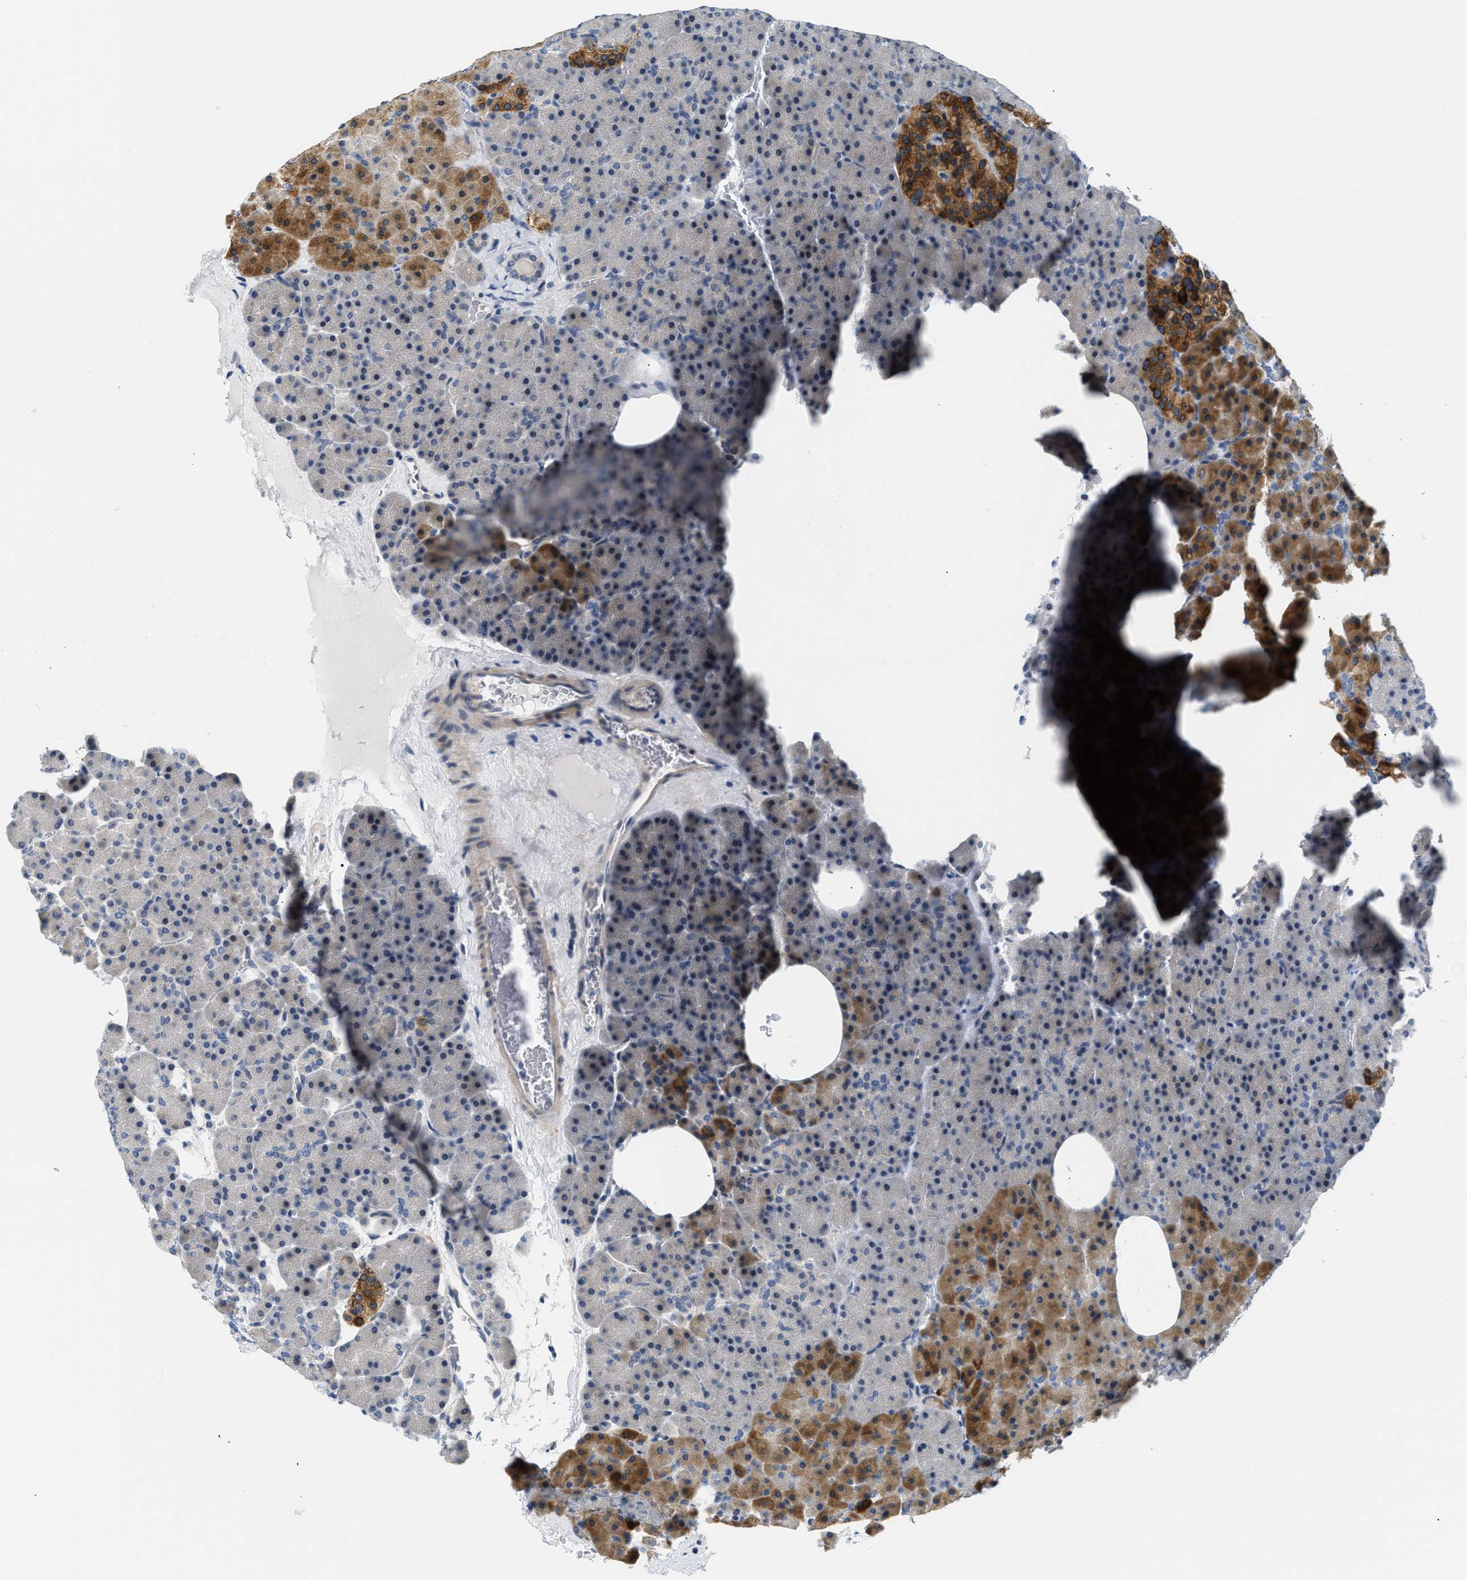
{"staining": {"intensity": "moderate", "quantity": "<25%", "location": "cytoplasmic/membranous"}, "tissue": "pancreas", "cell_type": "Exocrine glandular cells", "image_type": "normal", "snomed": [{"axis": "morphology", "description": "Normal tissue, NOS"}, {"axis": "morphology", "description": "Carcinoid, malignant, NOS"}, {"axis": "topography", "description": "Pancreas"}], "caption": "This photomicrograph reveals immunohistochemistry (IHC) staining of unremarkable human pancreas, with low moderate cytoplasmic/membranous staining in approximately <25% of exocrine glandular cells.", "gene": "CLGN", "patient": {"sex": "female", "age": 35}}